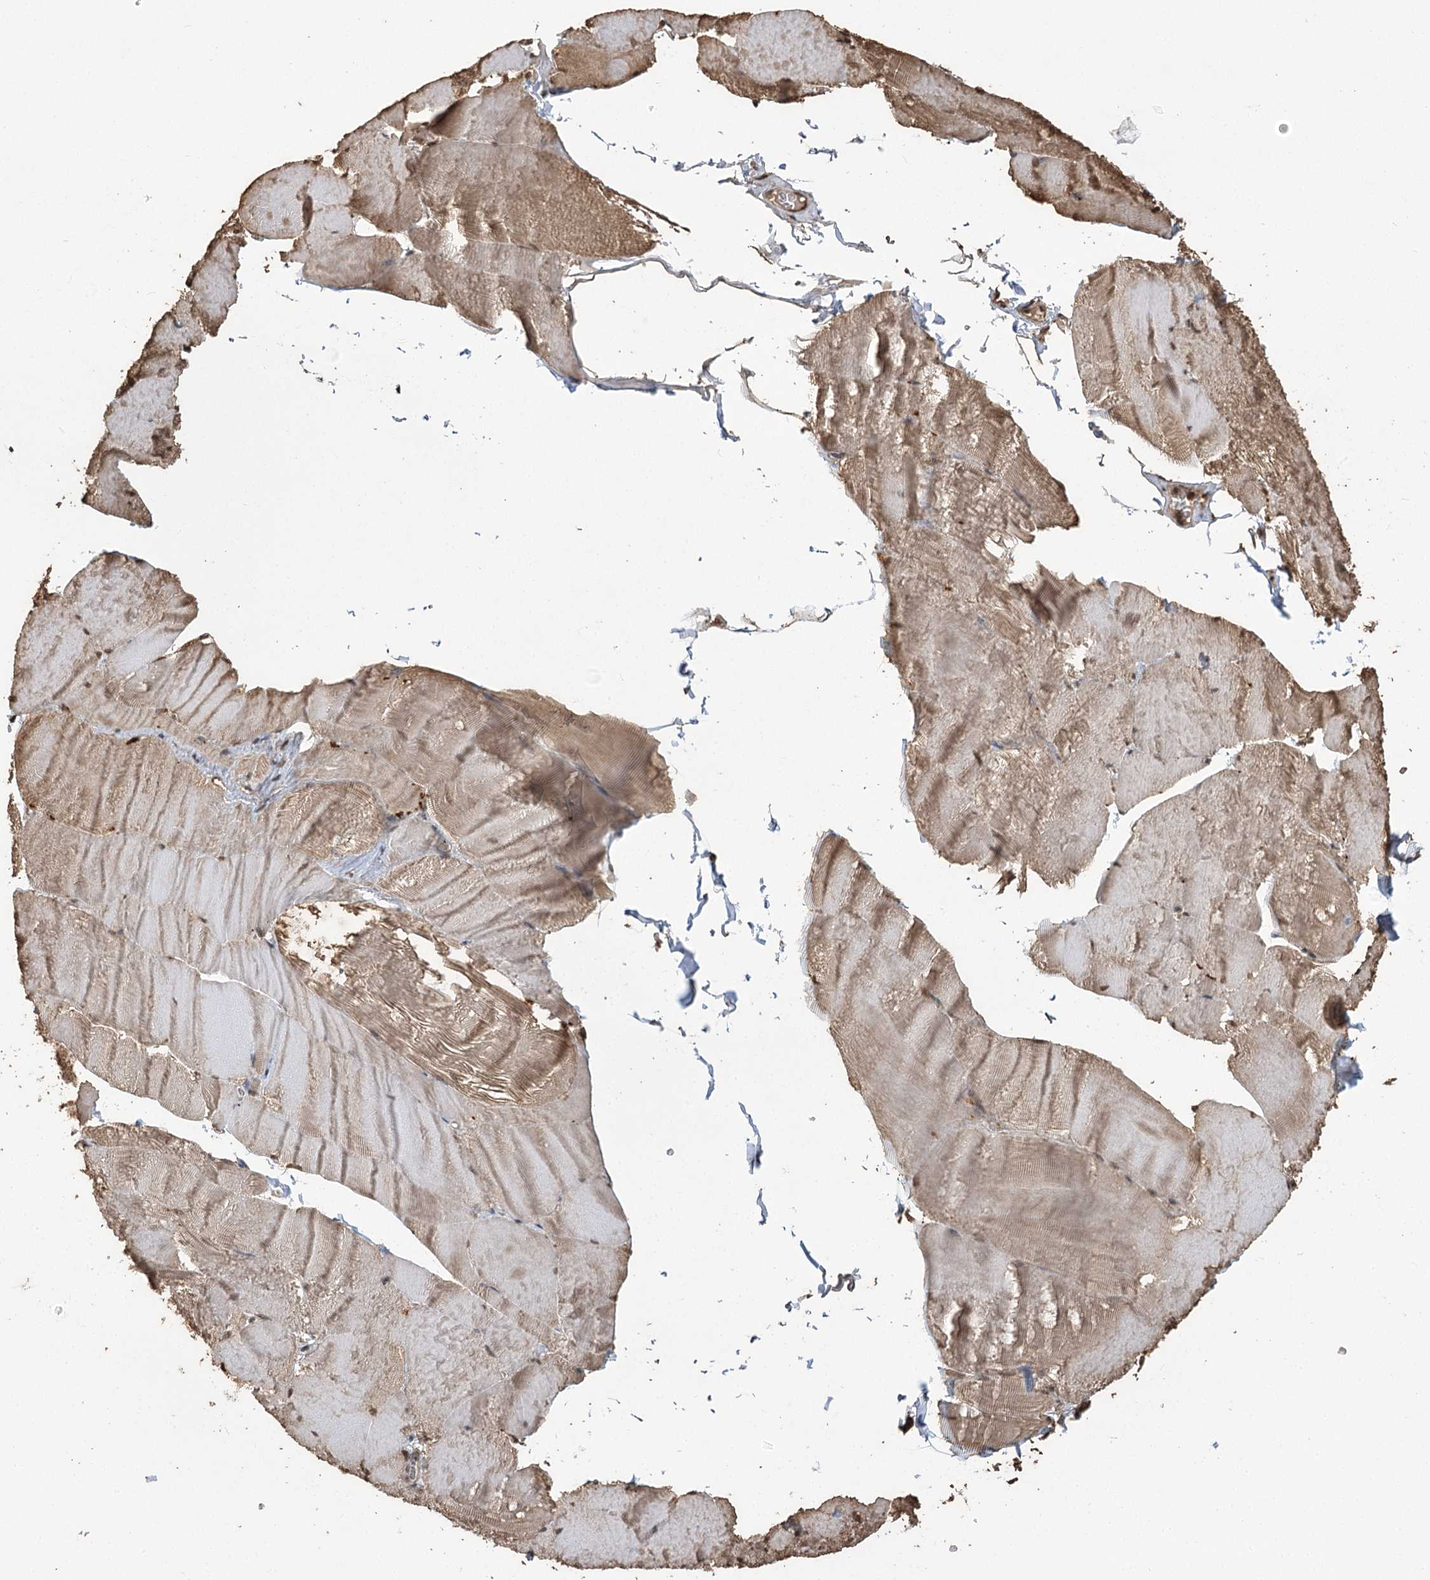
{"staining": {"intensity": "weak", "quantity": "25%-75%", "location": "cytoplasmic/membranous"}, "tissue": "skeletal muscle", "cell_type": "Myocytes", "image_type": "normal", "snomed": [{"axis": "morphology", "description": "Normal tissue, NOS"}, {"axis": "morphology", "description": "Basal cell carcinoma"}, {"axis": "topography", "description": "Skeletal muscle"}], "caption": "Protein expression by immunohistochemistry (IHC) shows weak cytoplasmic/membranous positivity in approximately 25%-75% of myocytes in benign skeletal muscle.", "gene": "PLCH1", "patient": {"sex": "female", "age": 64}}